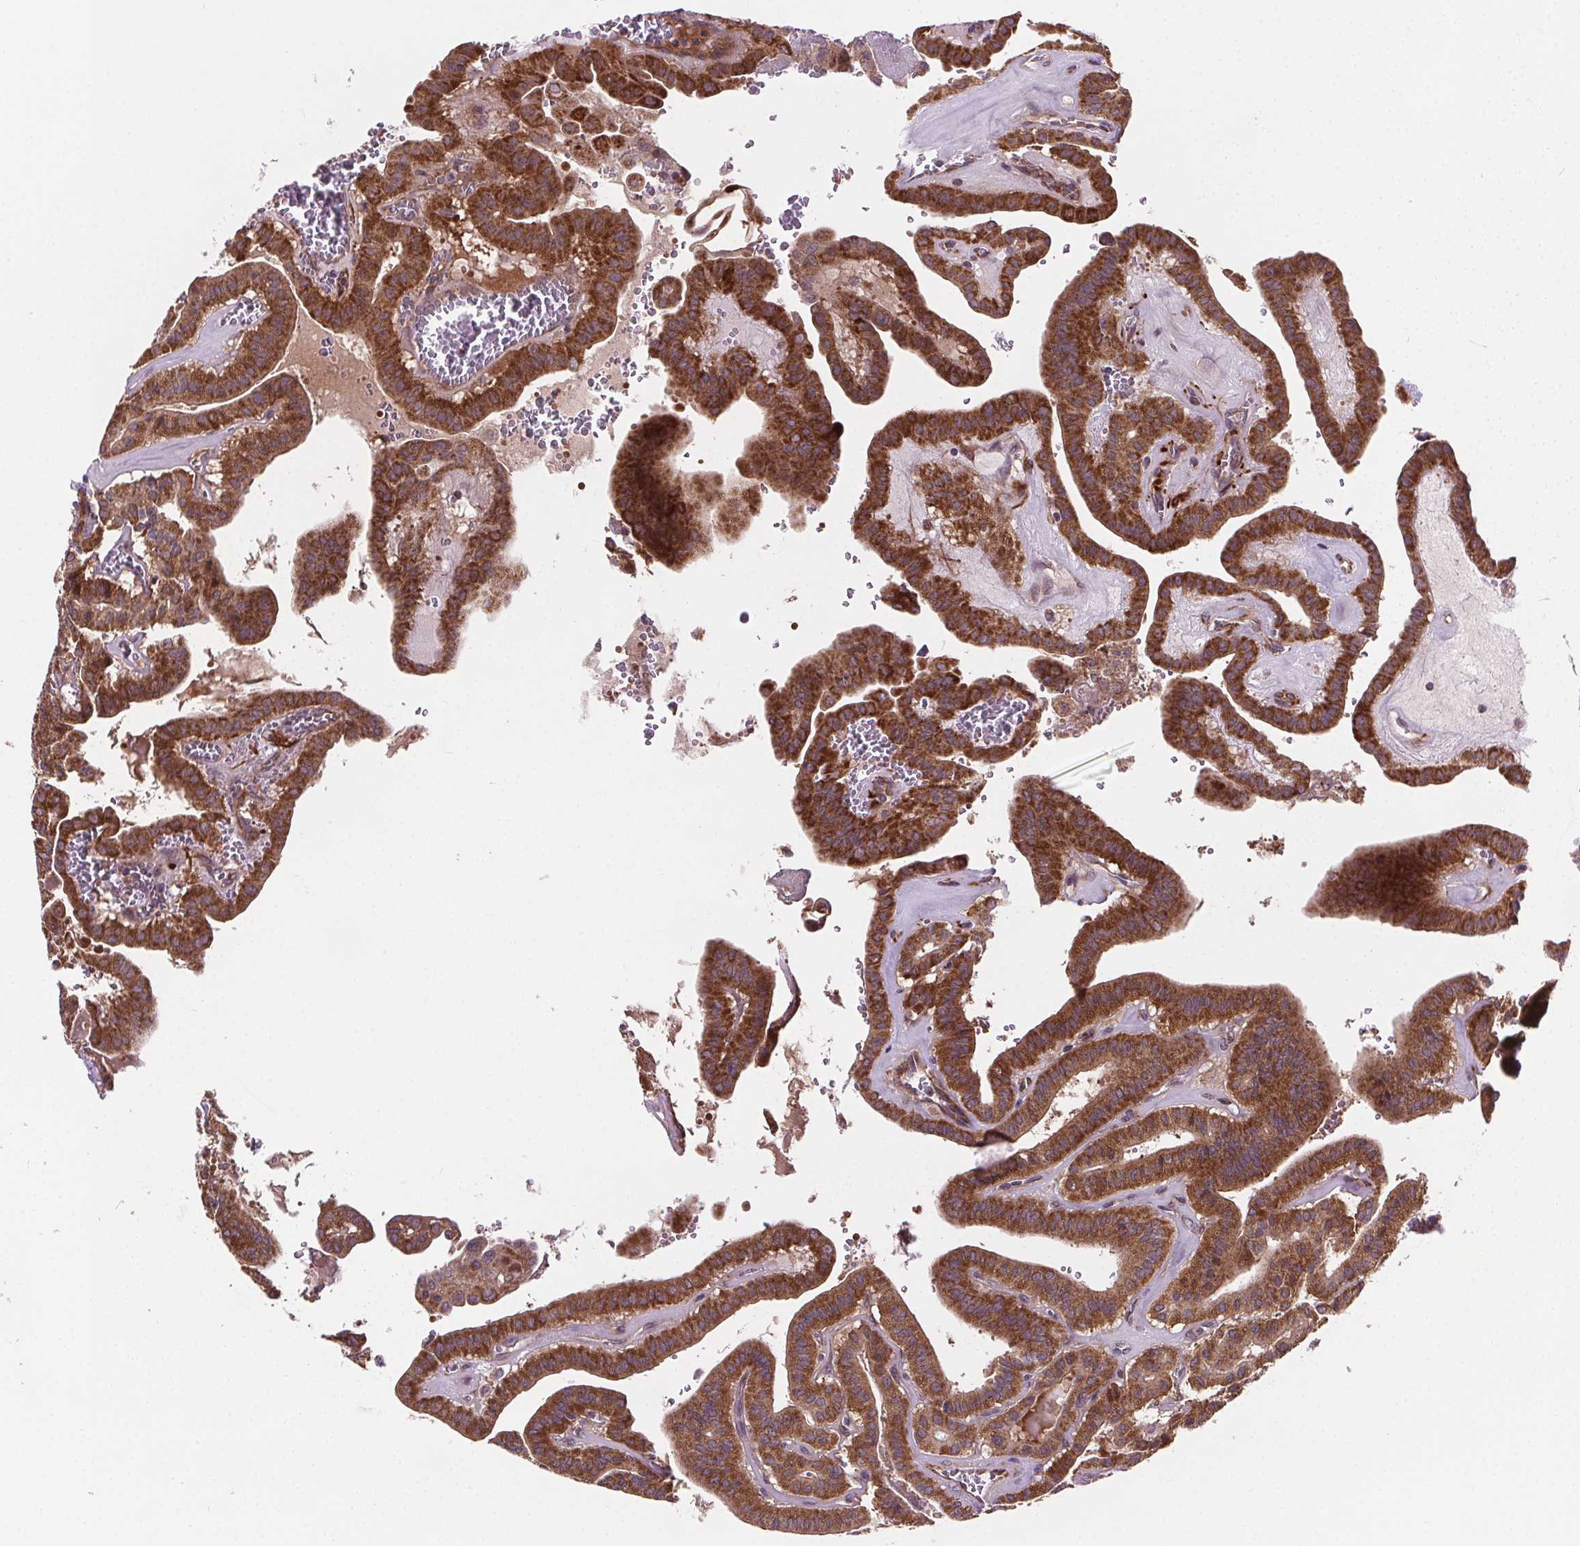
{"staining": {"intensity": "strong", "quantity": ">75%", "location": "cytoplasmic/membranous"}, "tissue": "thyroid cancer", "cell_type": "Tumor cells", "image_type": "cancer", "snomed": [{"axis": "morphology", "description": "Papillary adenocarcinoma, NOS"}, {"axis": "topography", "description": "Thyroid gland"}], "caption": "A brown stain shows strong cytoplasmic/membranous staining of a protein in thyroid cancer tumor cells.", "gene": "GOLT1B", "patient": {"sex": "male", "age": 52}}